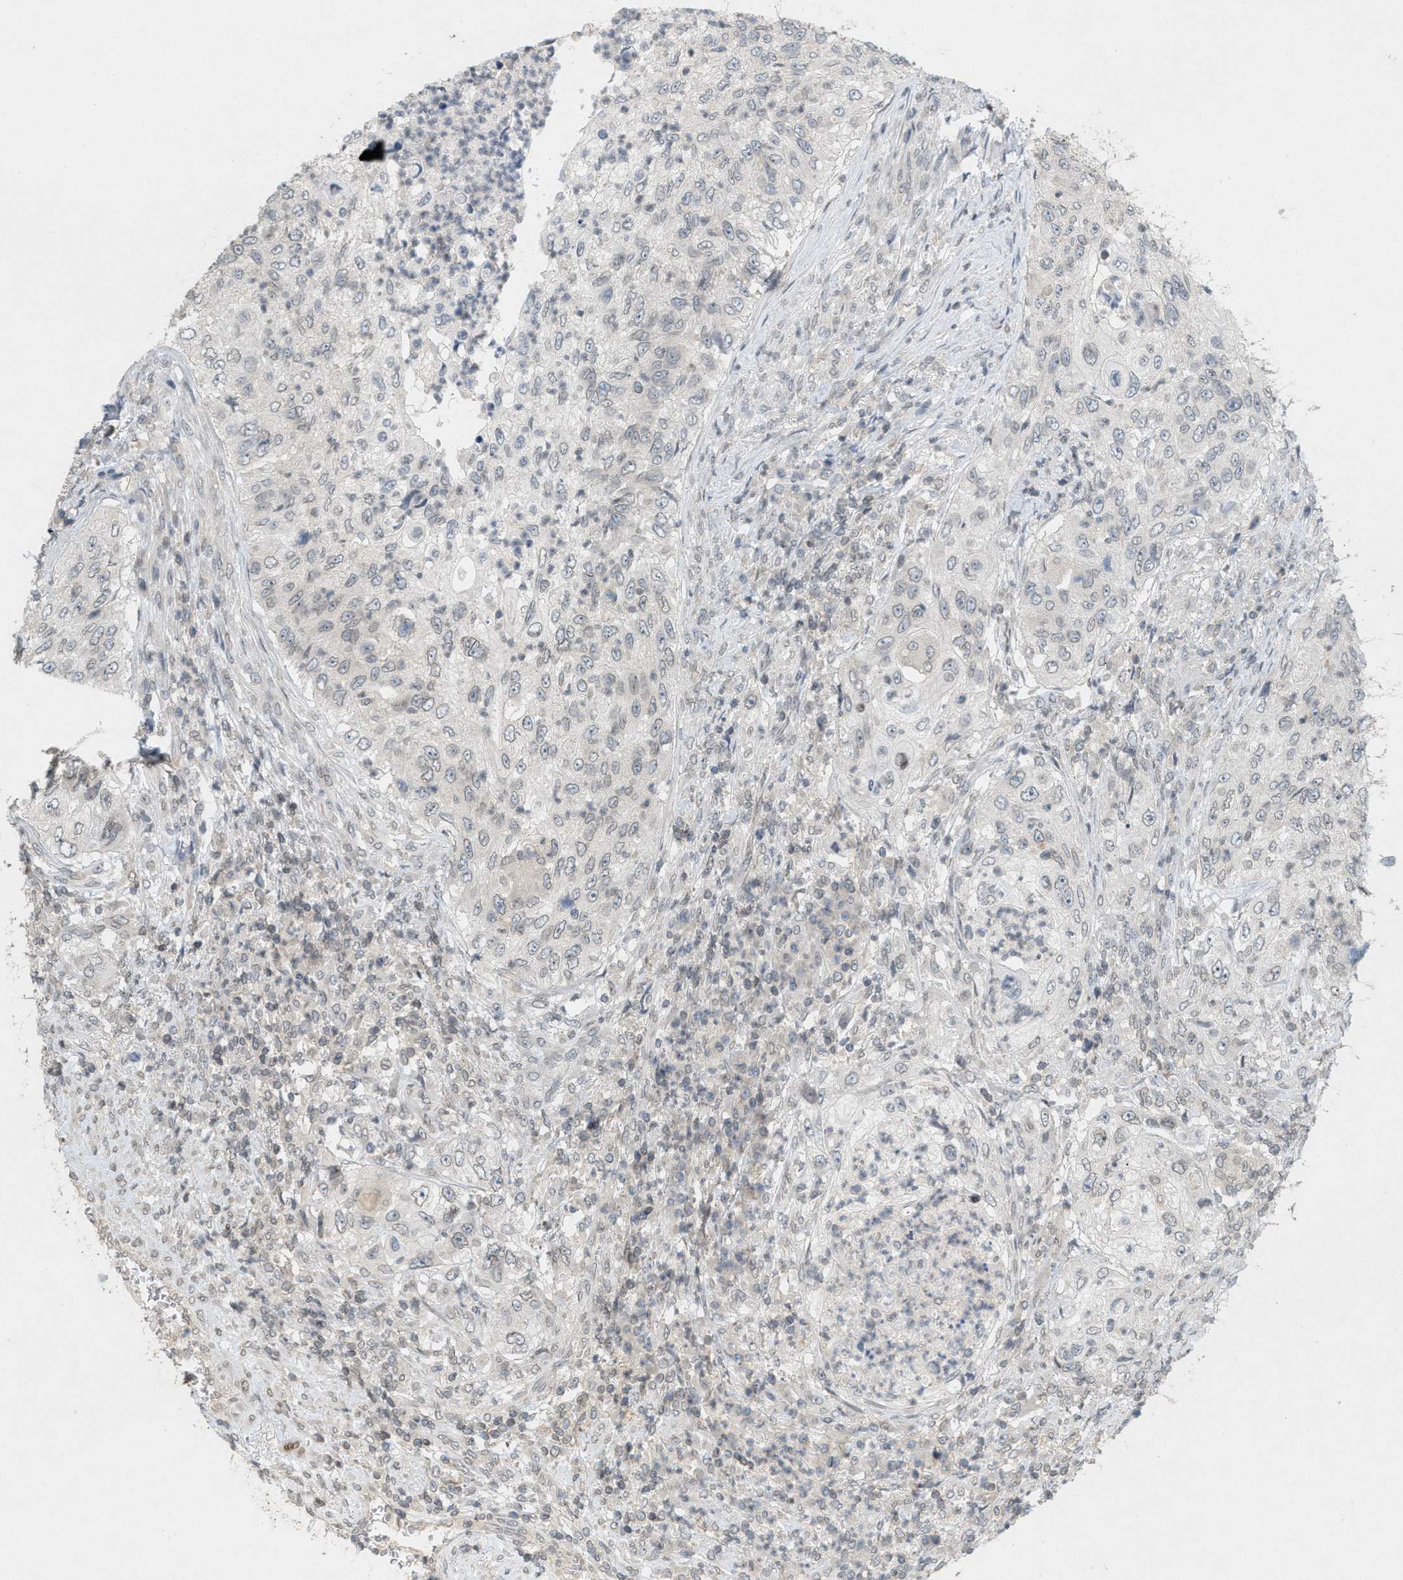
{"staining": {"intensity": "negative", "quantity": "none", "location": "none"}, "tissue": "urothelial cancer", "cell_type": "Tumor cells", "image_type": "cancer", "snomed": [{"axis": "morphology", "description": "Urothelial carcinoma, High grade"}, {"axis": "topography", "description": "Urinary bladder"}], "caption": "Protein analysis of high-grade urothelial carcinoma reveals no significant expression in tumor cells.", "gene": "ABHD6", "patient": {"sex": "female", "age": 60}}